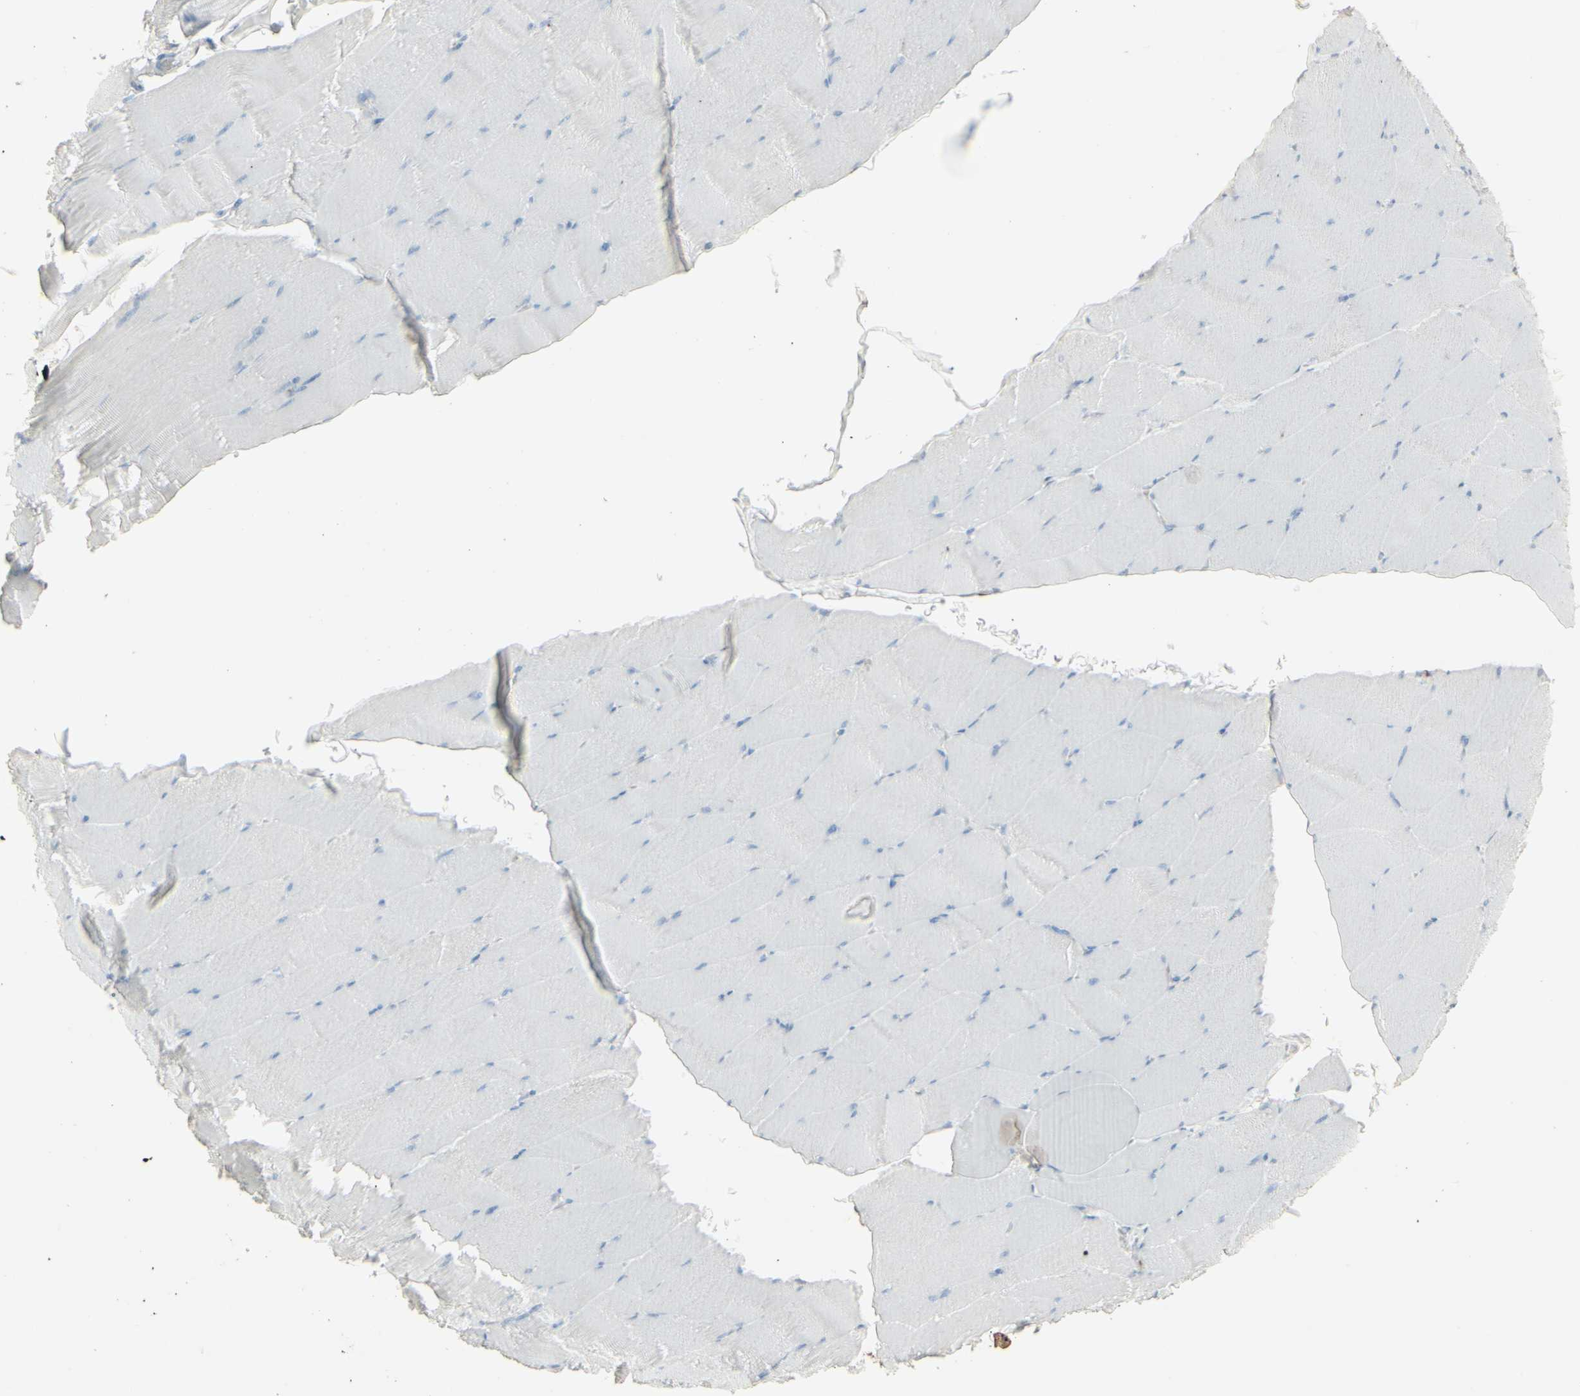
{"staining": {"intensity": "weak", "quantity": "<25%", "location": "cytoplasmic/membranous"}, "tissue": "skeletal muscle", "cell_type": "Myocytes", "image_type": "normal", "snomed": [{"axis": "morphology", "description": "Normal tissue, NOS"}, {"axis": "topography", "description": "Skeletal muscle"}], "caption": "A high-resolution histopathology image shows immunohistochemistry staining of normal skeletal muscle, which demonstrates no significant staining in myocytes.", "gene": "GJA1", "patient": {"sex": "male", "age": 62}}